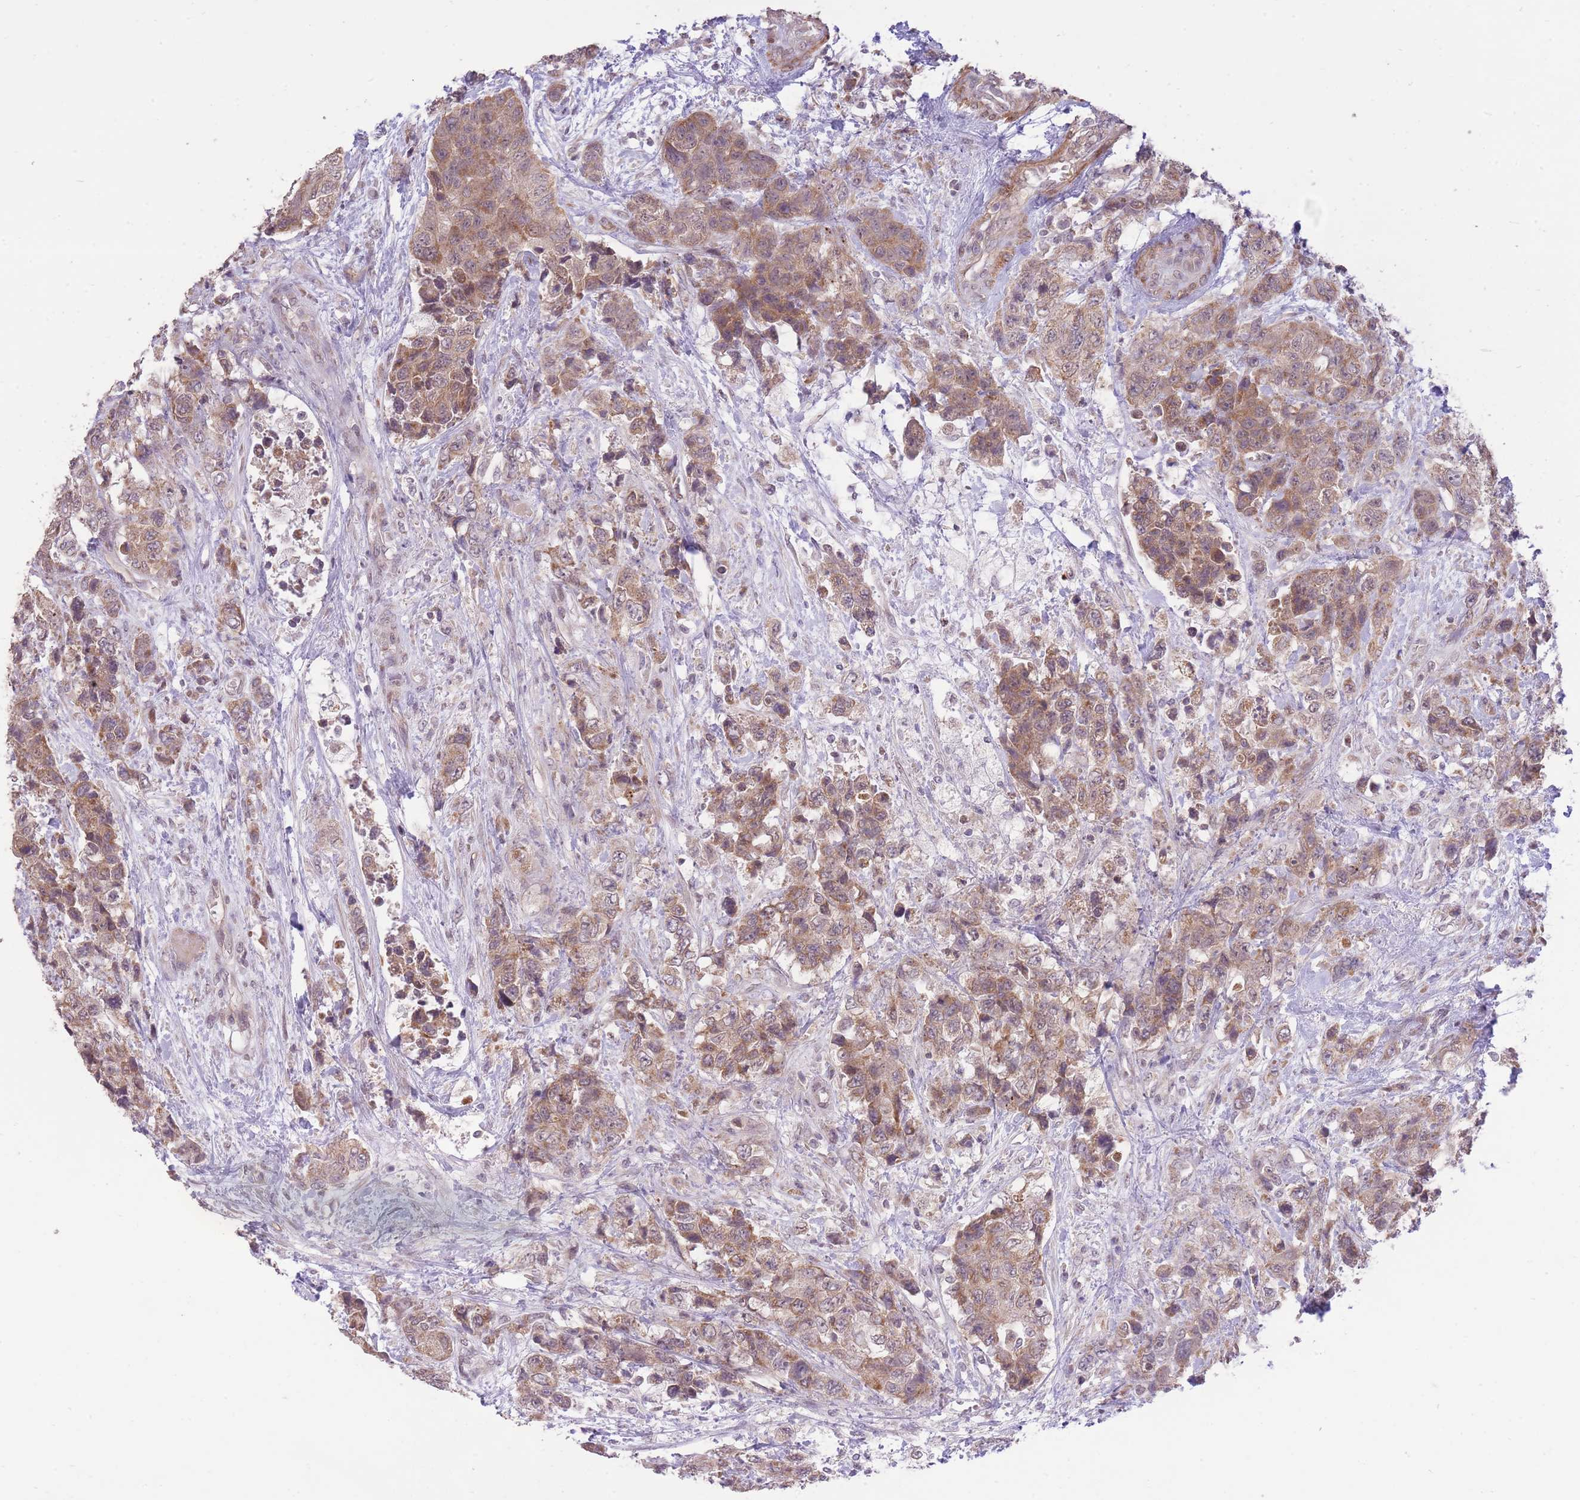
{"staining": {"intensity": "moderate", "quantity": ">75%", "location": "cytoplasmic/membranous"}, "tissue": "urothelial cancer", "cell_type": "Tumor cells", "image_type": "cancer", "snomed": [{"axis": "morphology", "description": "Urothelial carcinoma, High grade"}, {"axis": "topography", "description": "Urinary bladder"}], "caption": "High-grade urothelial carcinoma stained with a protein marker reveals moderate staining in tumor cells.", "gene": "ELOA2", "patient": {"sex": "female", "age": 78}}